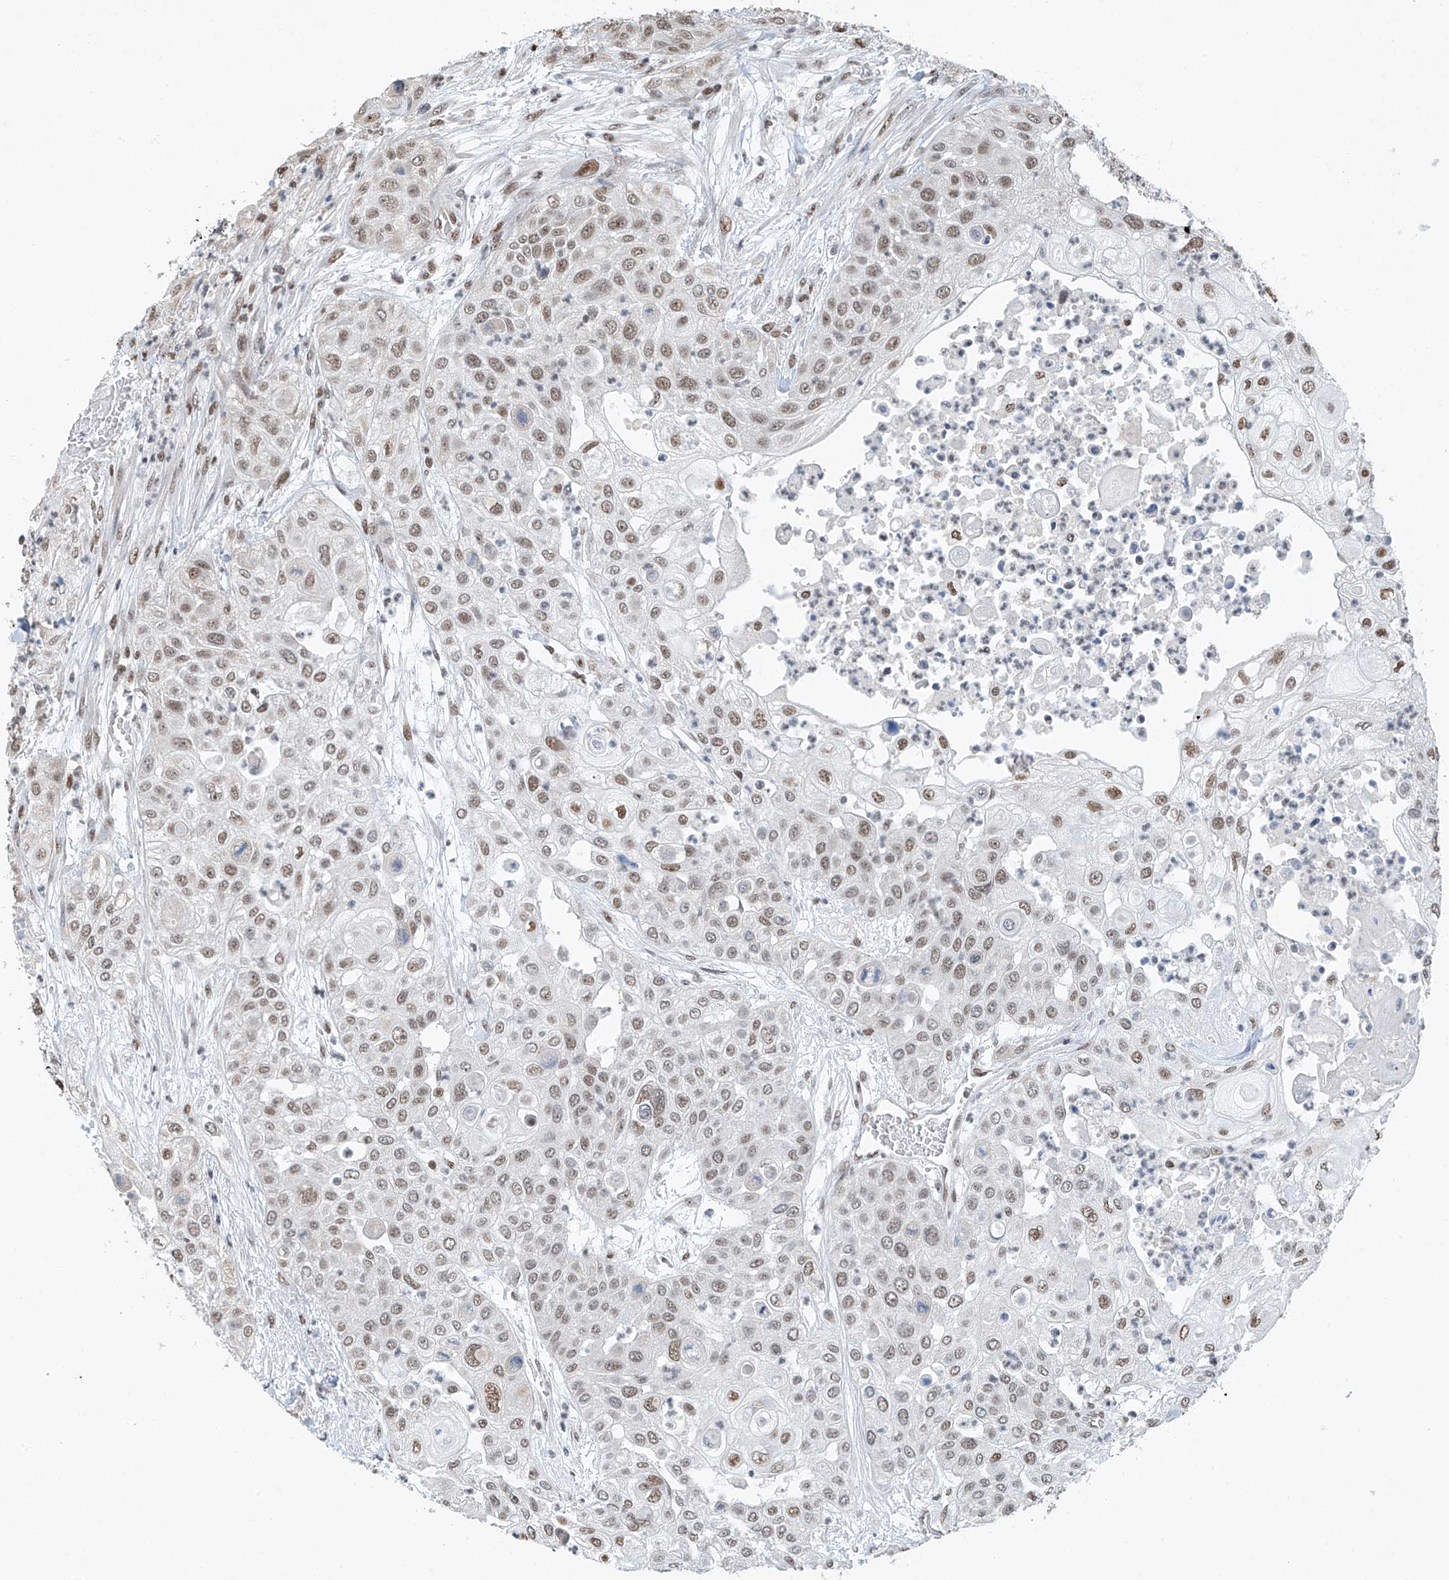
{"staining": {"intensity": "moderate", "quantity": ">75%", "location": "nuclear"}, "tissue": "urothelial cancer", "cell_type": "Tumor cells", "image_type": "cancer", "snomed": [{"axis": "morphology", "description": "Urothelial carcinoma, High grade"}, {"axis": "topography", "description": "Urinary bladder"}], "caption": "Moderate nuclear staining is identified in approximately >75% of tumor cells in urothelial cancer.", "gene": "TAF8", "patient": {"sex": "female", "age": 79}}